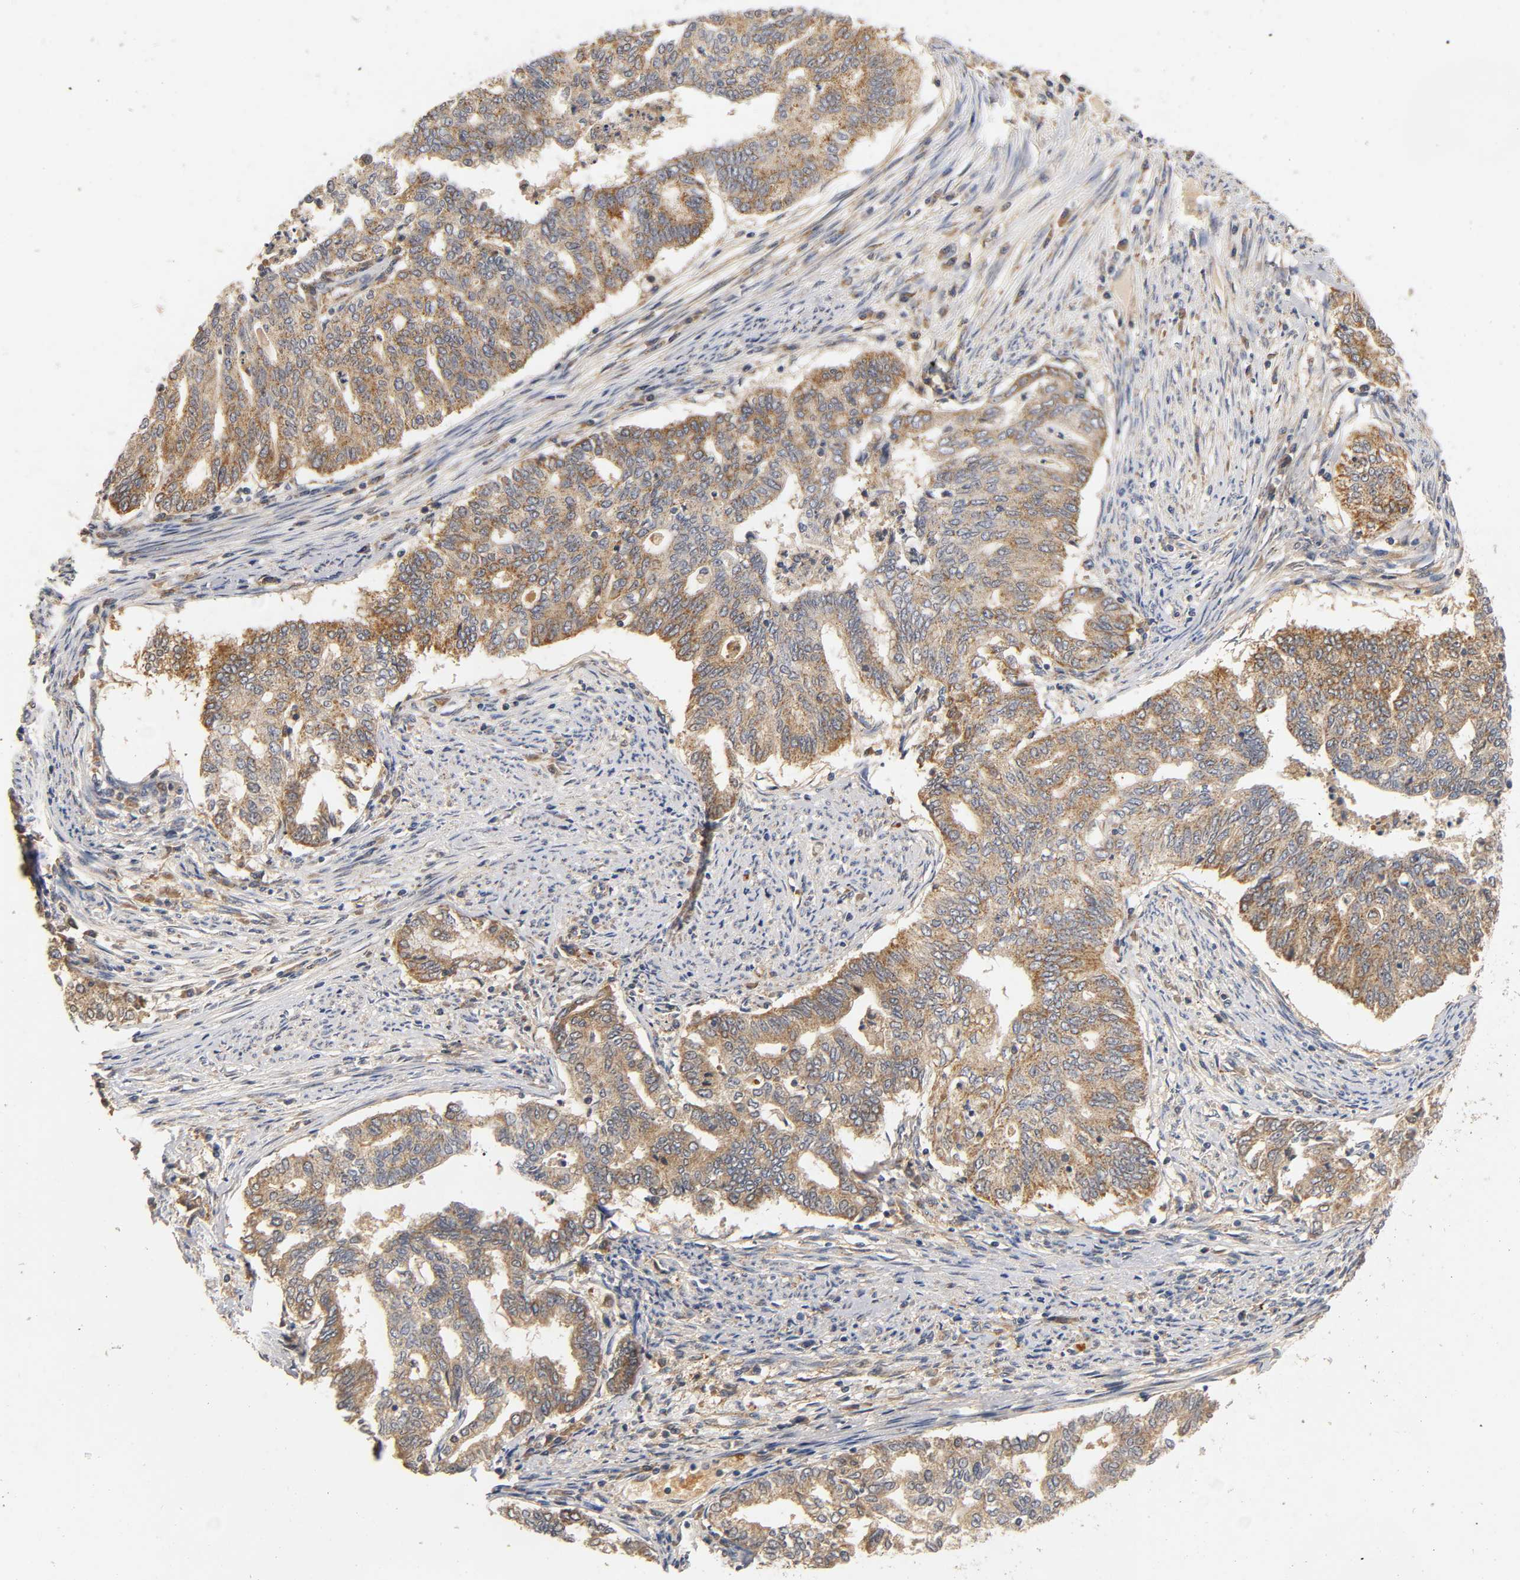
{"staining": {"intensity": "moderate", "quantity": ">75%", "location": "cytoplasmic/membranous"}, "tissue": "endometrial cancer", "cell_type": "Tumor cells", "image_type": "cancer", "snomed": [{"axis": "morphology", "description": "Adenocarcinoma, NOS"}, {"axis": "topography", "description": "Endometrium"}], "caption": "Immunohistochemical staining of human endometrial adenocarcinoma reveals moderate cytoplasmic/membranous protein positivity in approximately >75% of tumor cells.", "gene": "SCAP", "patient": {"sex": "female", "age": 79}}